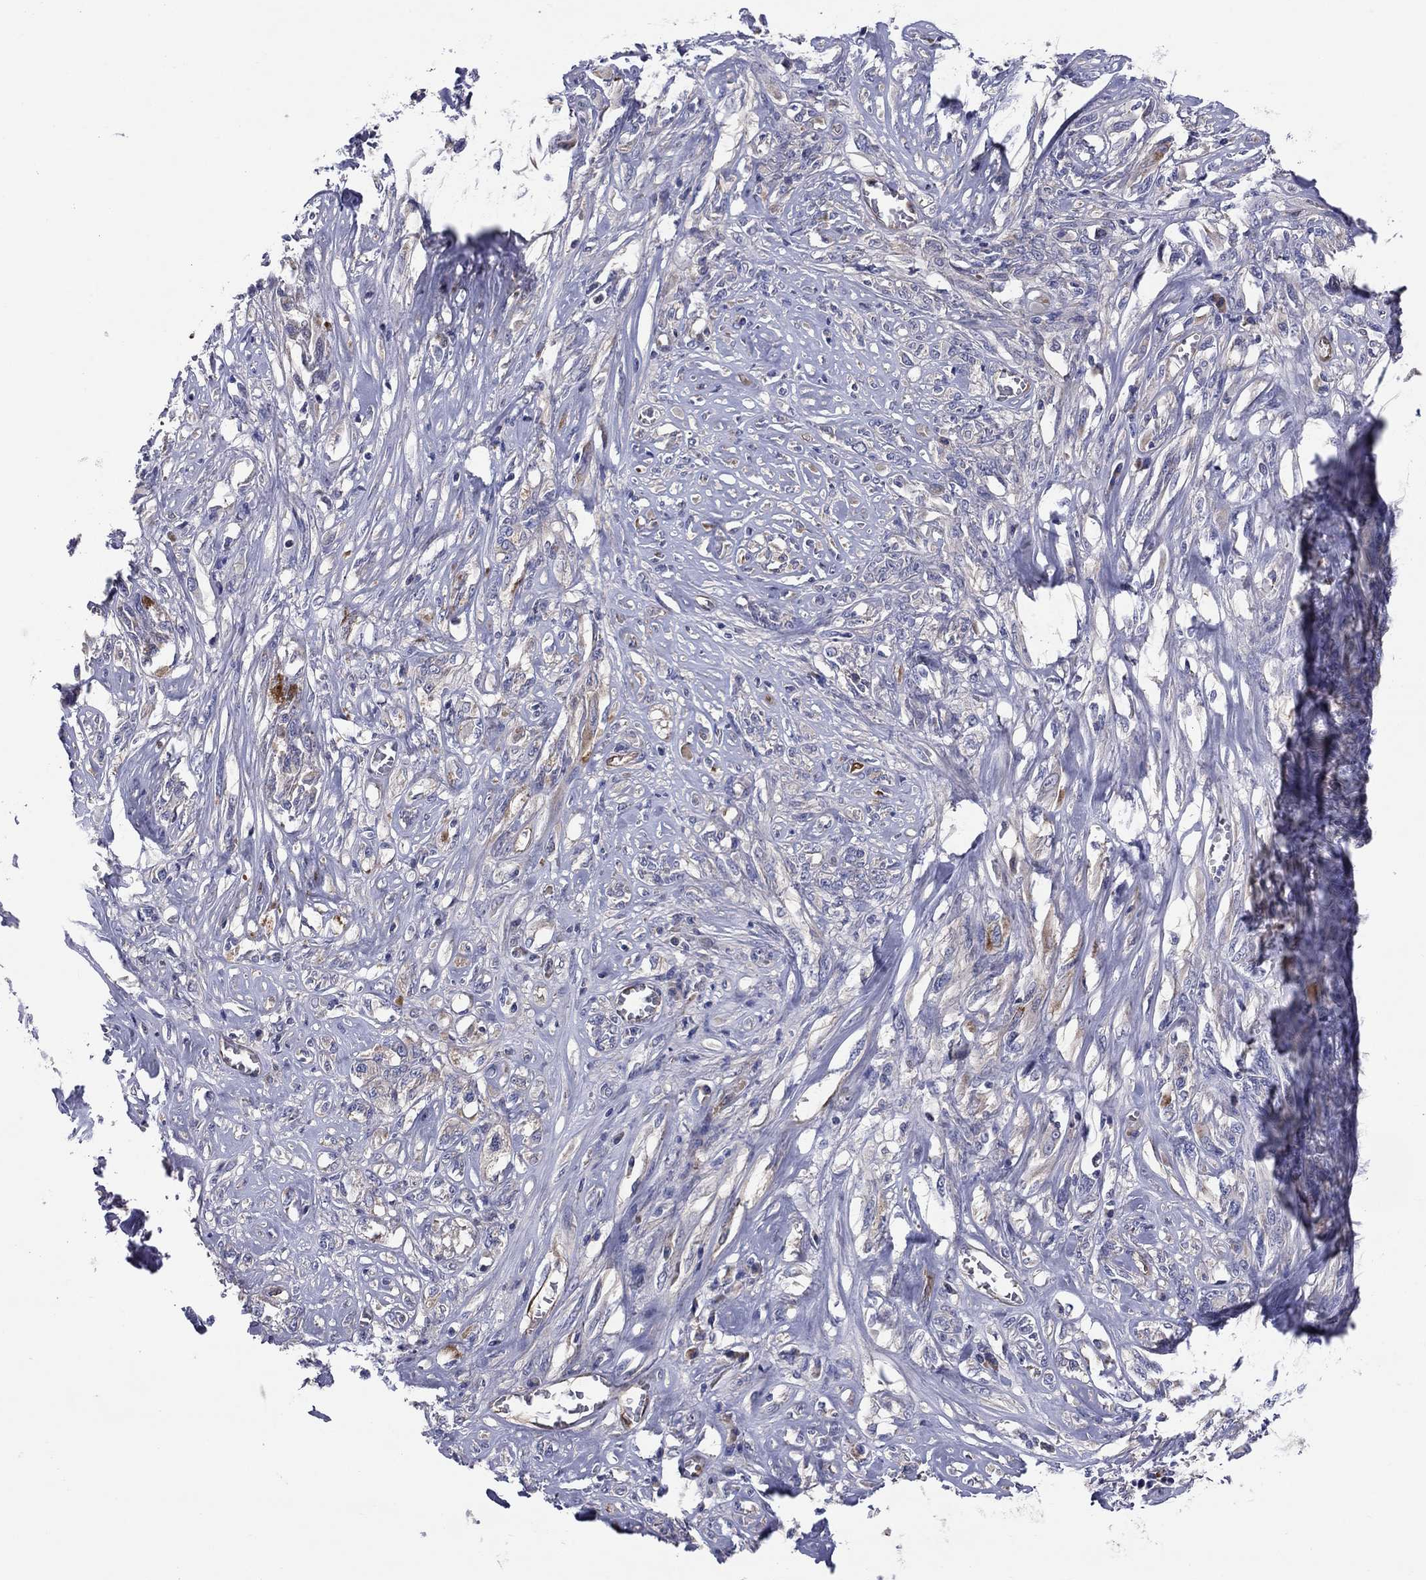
{"staining": {"intensity": "negative", "quantity": "none", "location": "none"}, "tissue": "melanoma", "cell_type": "Tumor cells", "image_type": "cancer", "snomed": [{"axis": "morphology", "description": "Malignant melanoma, NOS"}, {"axis": "topography", "description": "Skin"}], "caption": "Human melanoma stained for a protein using immunohistochemistry reveals no expression in tumor cells.", "gene": "EMP2", "patient": {"sex": "female", "age": 91}}